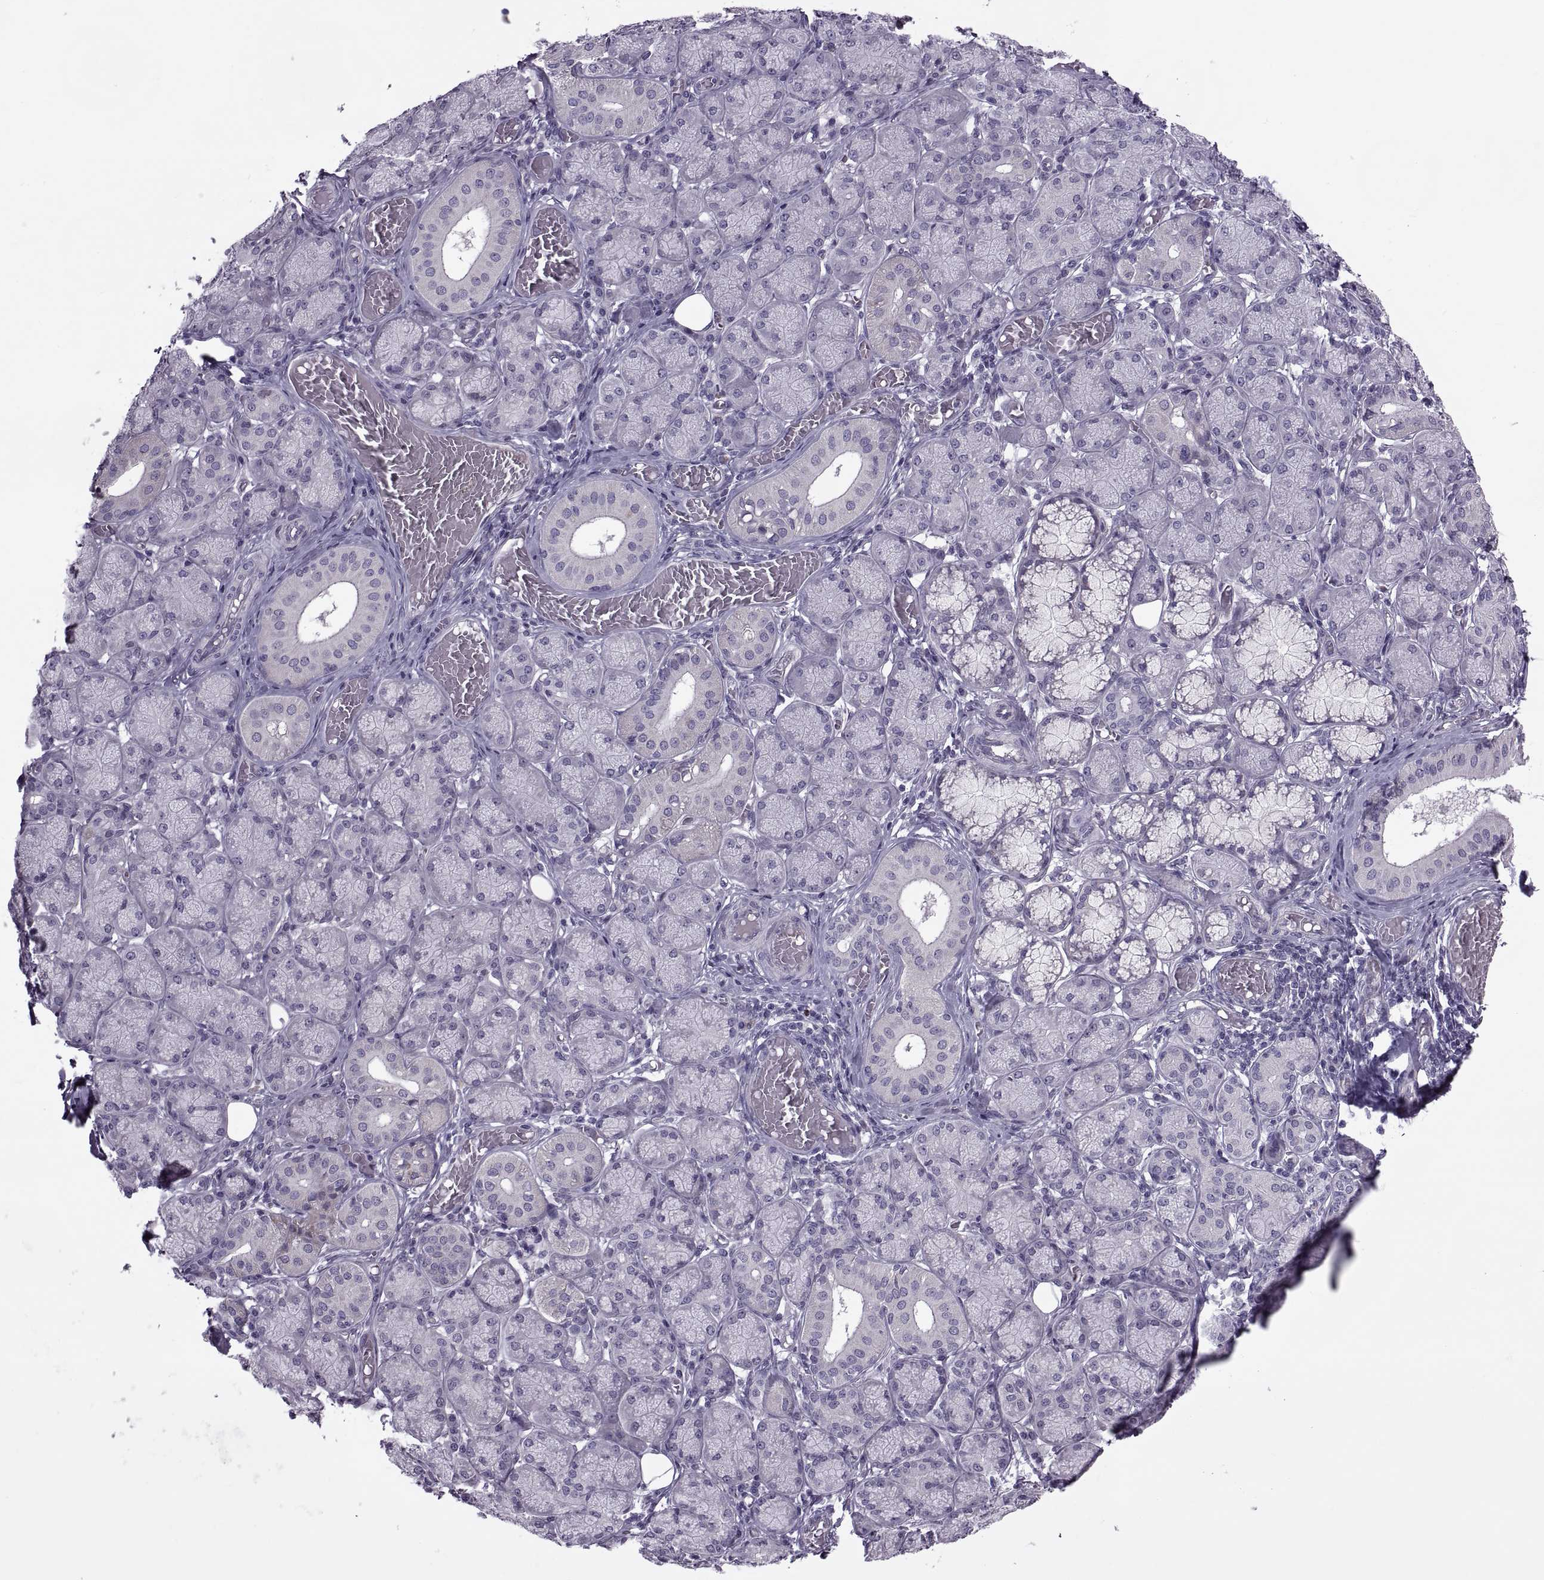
{"staining": {"intensity": "negative", "quantity": "none", "location": "none"}, "tissue": "salivary gland", "cell_type": "Glandular cells", "image_type": "normal", "snomed": [{"axis": "morphology", "description": "Normal tissue, NOS"}, {"axis": "topography", "description": "Salivary gland"}, {"axis": "topography", "description": "Peripheral nerve tissue"}], "caption": "This is a micrograph of immunohistochemistry (IHC) staining of unremarkable salivary gland, which shows no expression in glandular cells. (DAB IHC with hematoxylin counter stain).", "gene": "ODF3", "patient": {"sex": "female", "age": 24}}